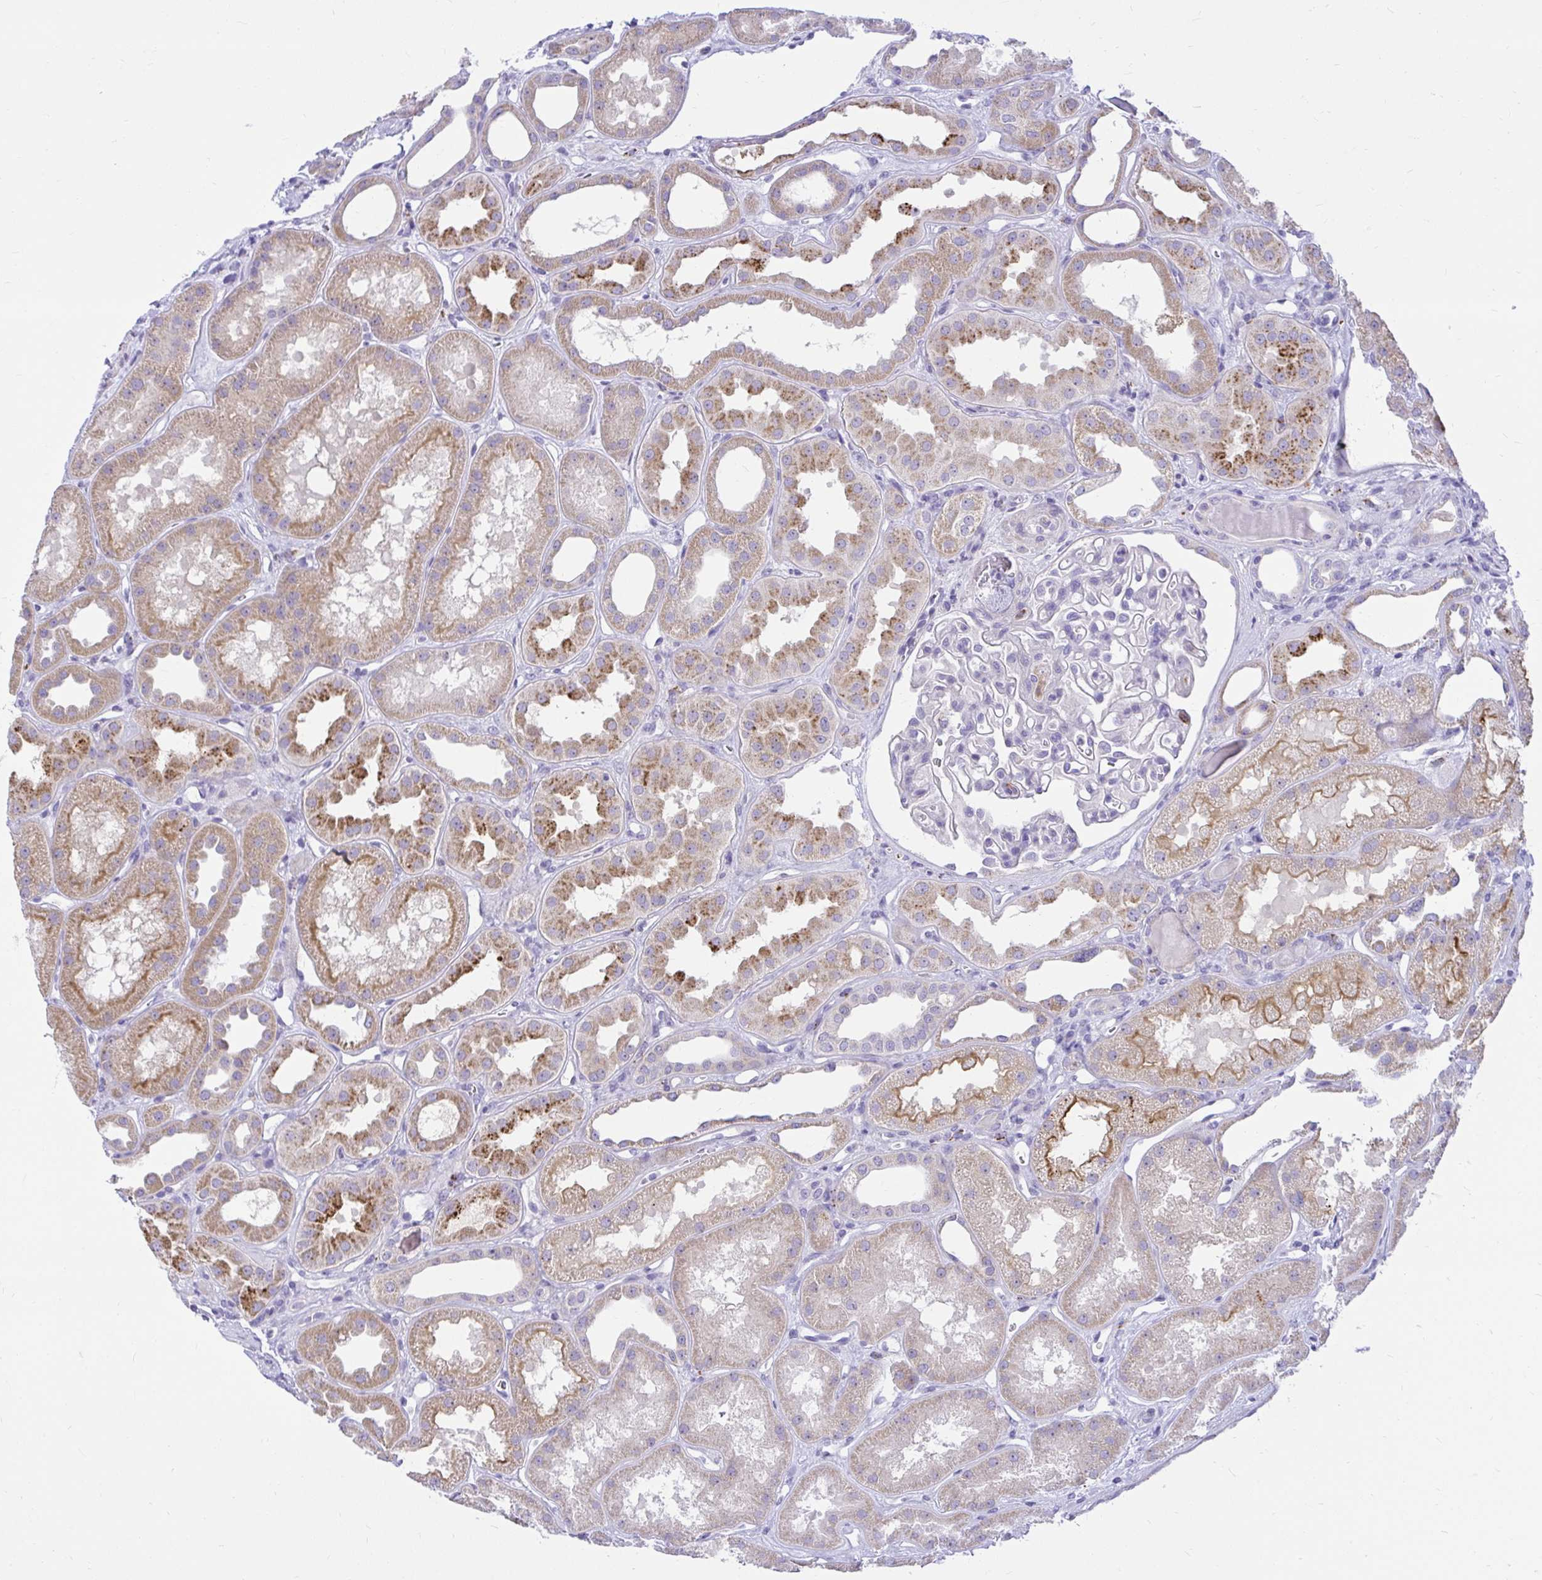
{"staining": {"intensity": "negative", "quantity": "none", "location": "none"}, "tissue": "kidney", "cell_type": "Cells in glomeruli", "image_type": "normal", "snomed": [{"axis": "morphology", "description": "Normal tissue, NOS"}, {"axis": "topography", "description": "Kidney"}], "caption": "Image shows no protein staining in cells in glomeruli of normal kidney. The staining was performed using DAB (3,3'-diaminobenzidine) to visualize the protein expression in brown, while the nuclei were stained in blue with hematoxylin (Magnification: 20x).", "gene": "PKN3", "patient": {"sex": "male", "age": 61}}